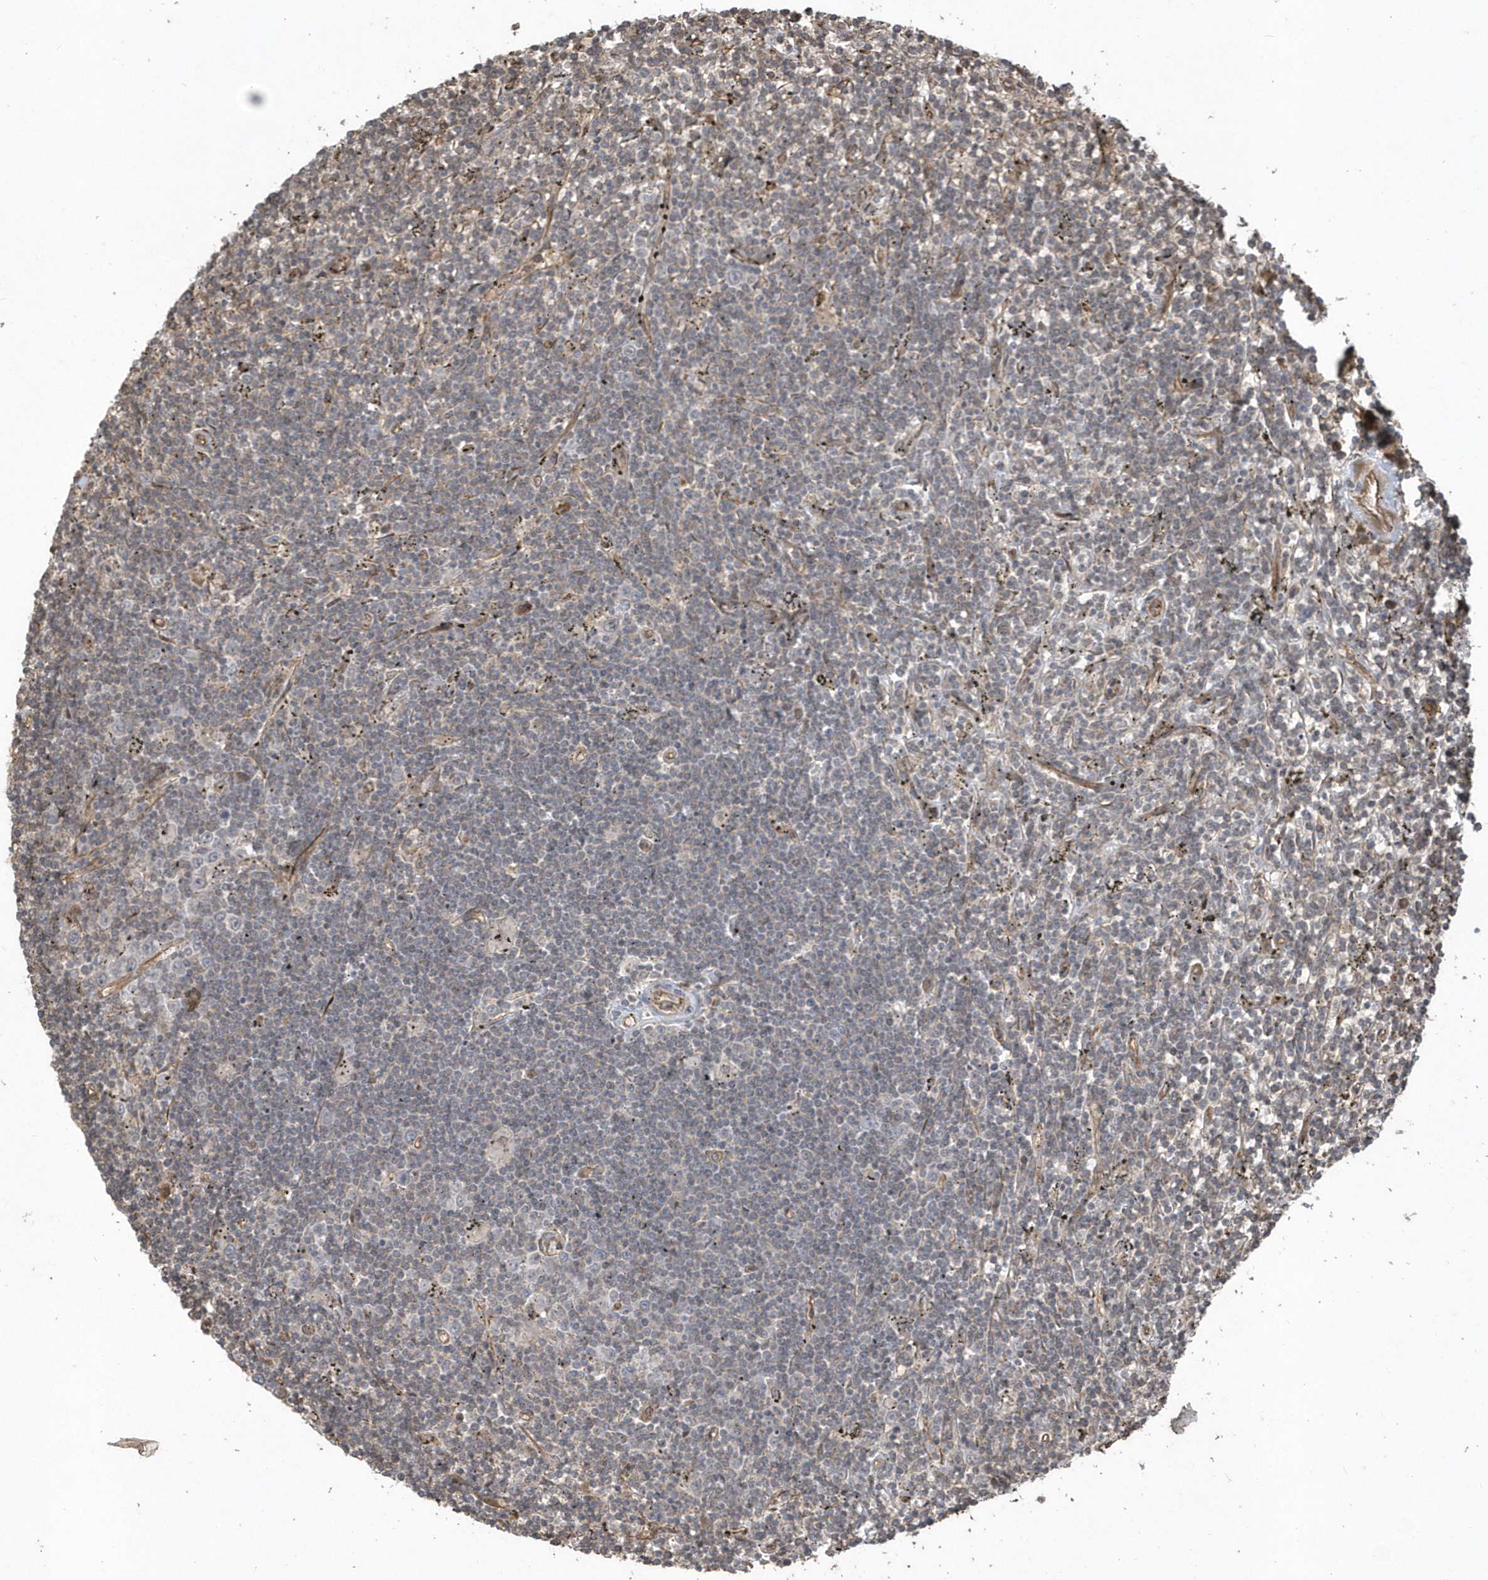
{"staining": {"intensity": "weak", "quantity": "<25%", "location": "cytoplasmic/membranous"}, "tissue": "lymphoma", "cell_type": "Tumor cells", "image_type": "cancer", "snomed": [{"axis": "morphology", "description": "Malignant lymphoma, non-Hodgkin's type, Low grade"}, {"axis": "topography", "description": "Spleen"}], "caption": "Immunohistochemical staining of lymphoma shows no significant staining in tumor cells. The staining was performed using DAB (3,3'-diaminobenzidine) to visualize the protein expression in brown, while the nuclei were stained in blue with hematoxylin (Magnification: 20x).", "gene": "HERPUD1", "patient": {"sex": "male", "age": 76}}